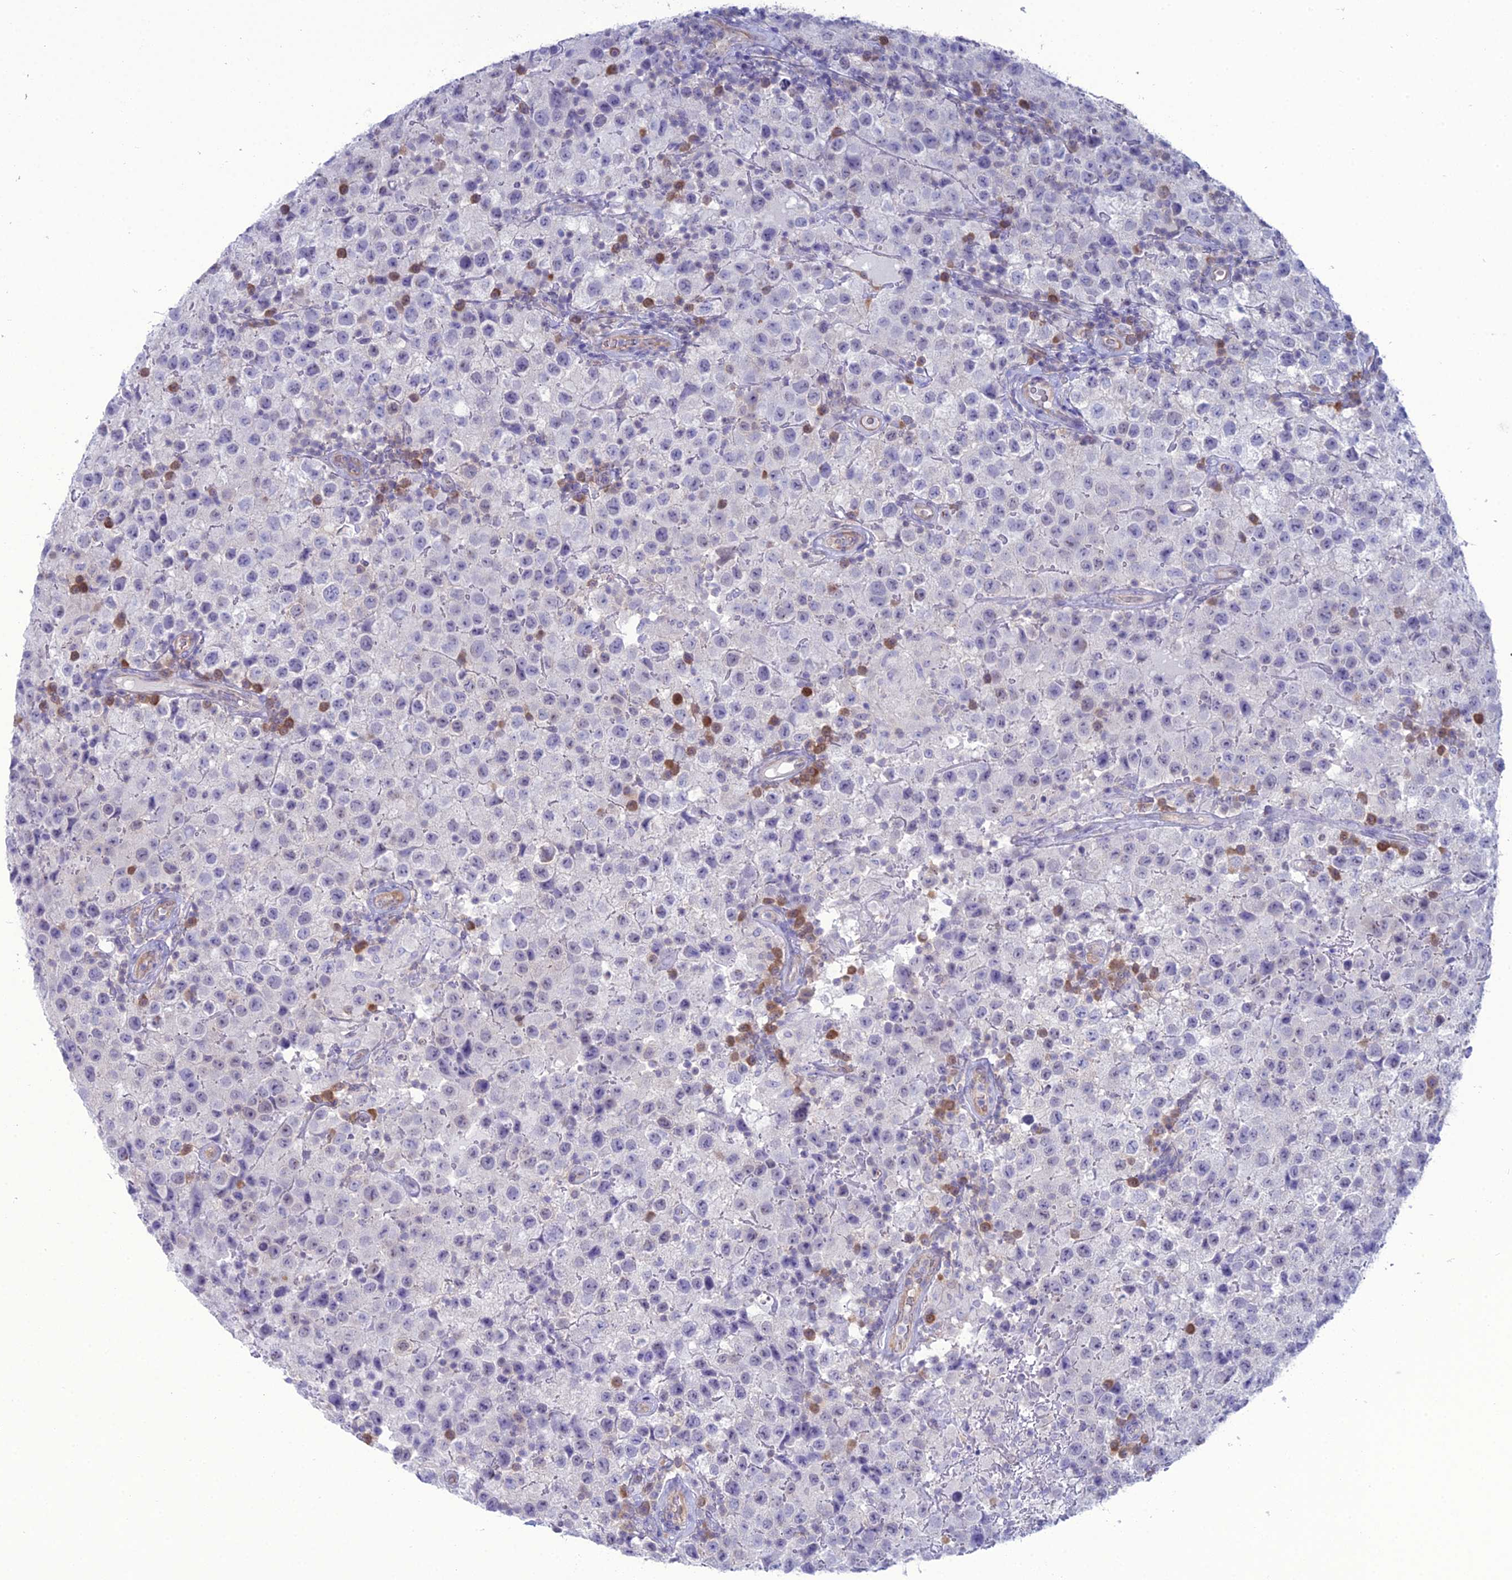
{"staining": {"intensity": "negative", "quantity": "none", "location": "none"}, "tissue": "testis cancer", "cell_type": "Tumor cells", "image_type": "cancer", "snomed": [{"axis": "morphology", "description": "Seminoma, NOS"}, {"axis": "morphology", "description": "Carcinoma, Embryonal, NOS"}, {"axis": "topography", "description": "Testis"}], "caption": "Tumor cells show no significant expression in testis cancer.", "gene": "GNPNAT1", "patient": {"sex": "male", "age": 41}}